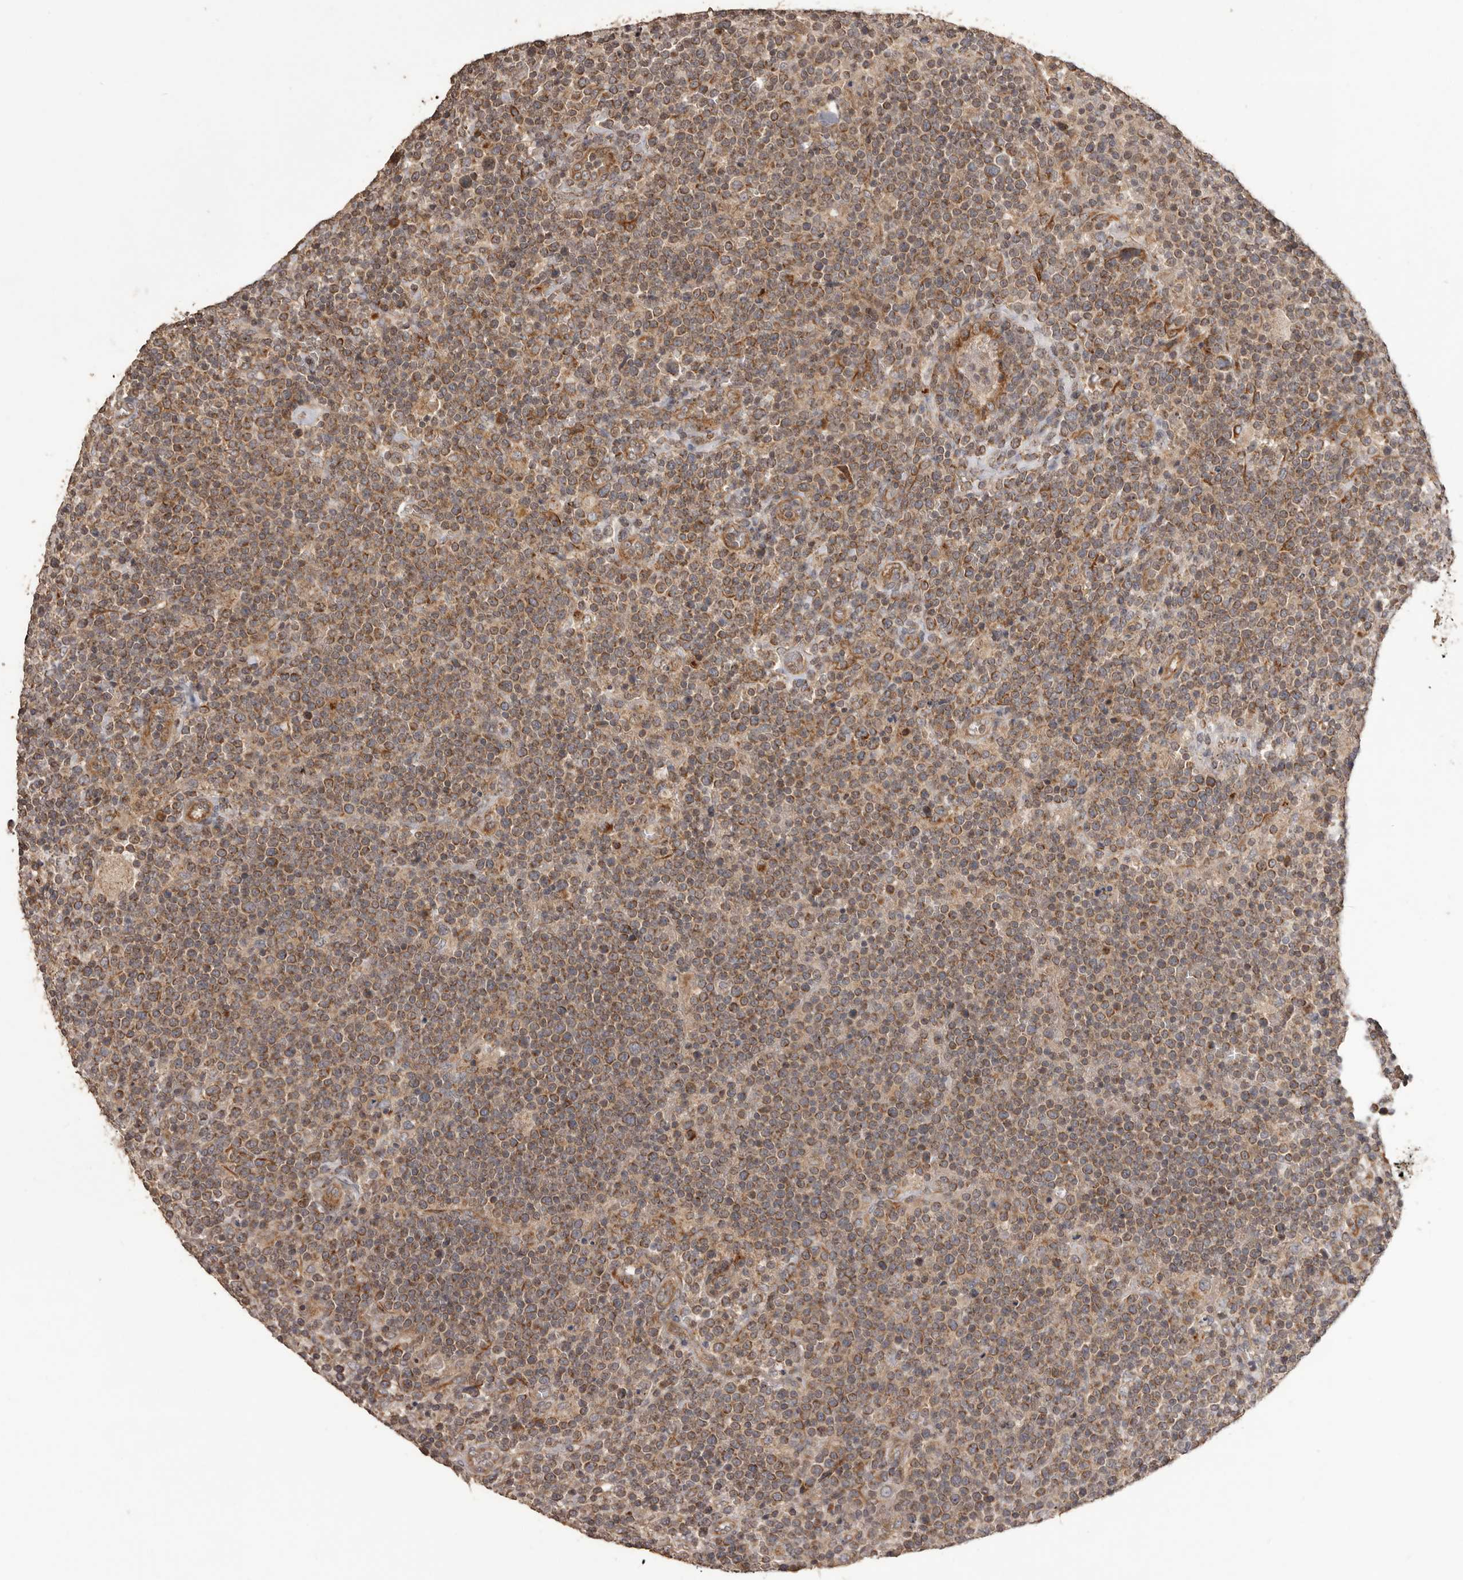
{"staining": {"intensity": "moderate", "quantity": ">75%", "location": "cytoplasmic/membranous"}, "tissue": "lymphoma", "cell_type": "Tumor cells", "image_type": "cancer", "snomed": [{"axis": "morphology", "description": "Malignant lymphoma, non-Hodgkin's type, High grade"}, {"axis": "topography", "description": "Lymph node"}], "caption": "High-grade malignant lymphoma, non-Hodgkin's type stained with a protein marker reveals moderate staining in tumor cells.", "gene": "QRSL1", "patient": {"sex": "male", "age": 61}}